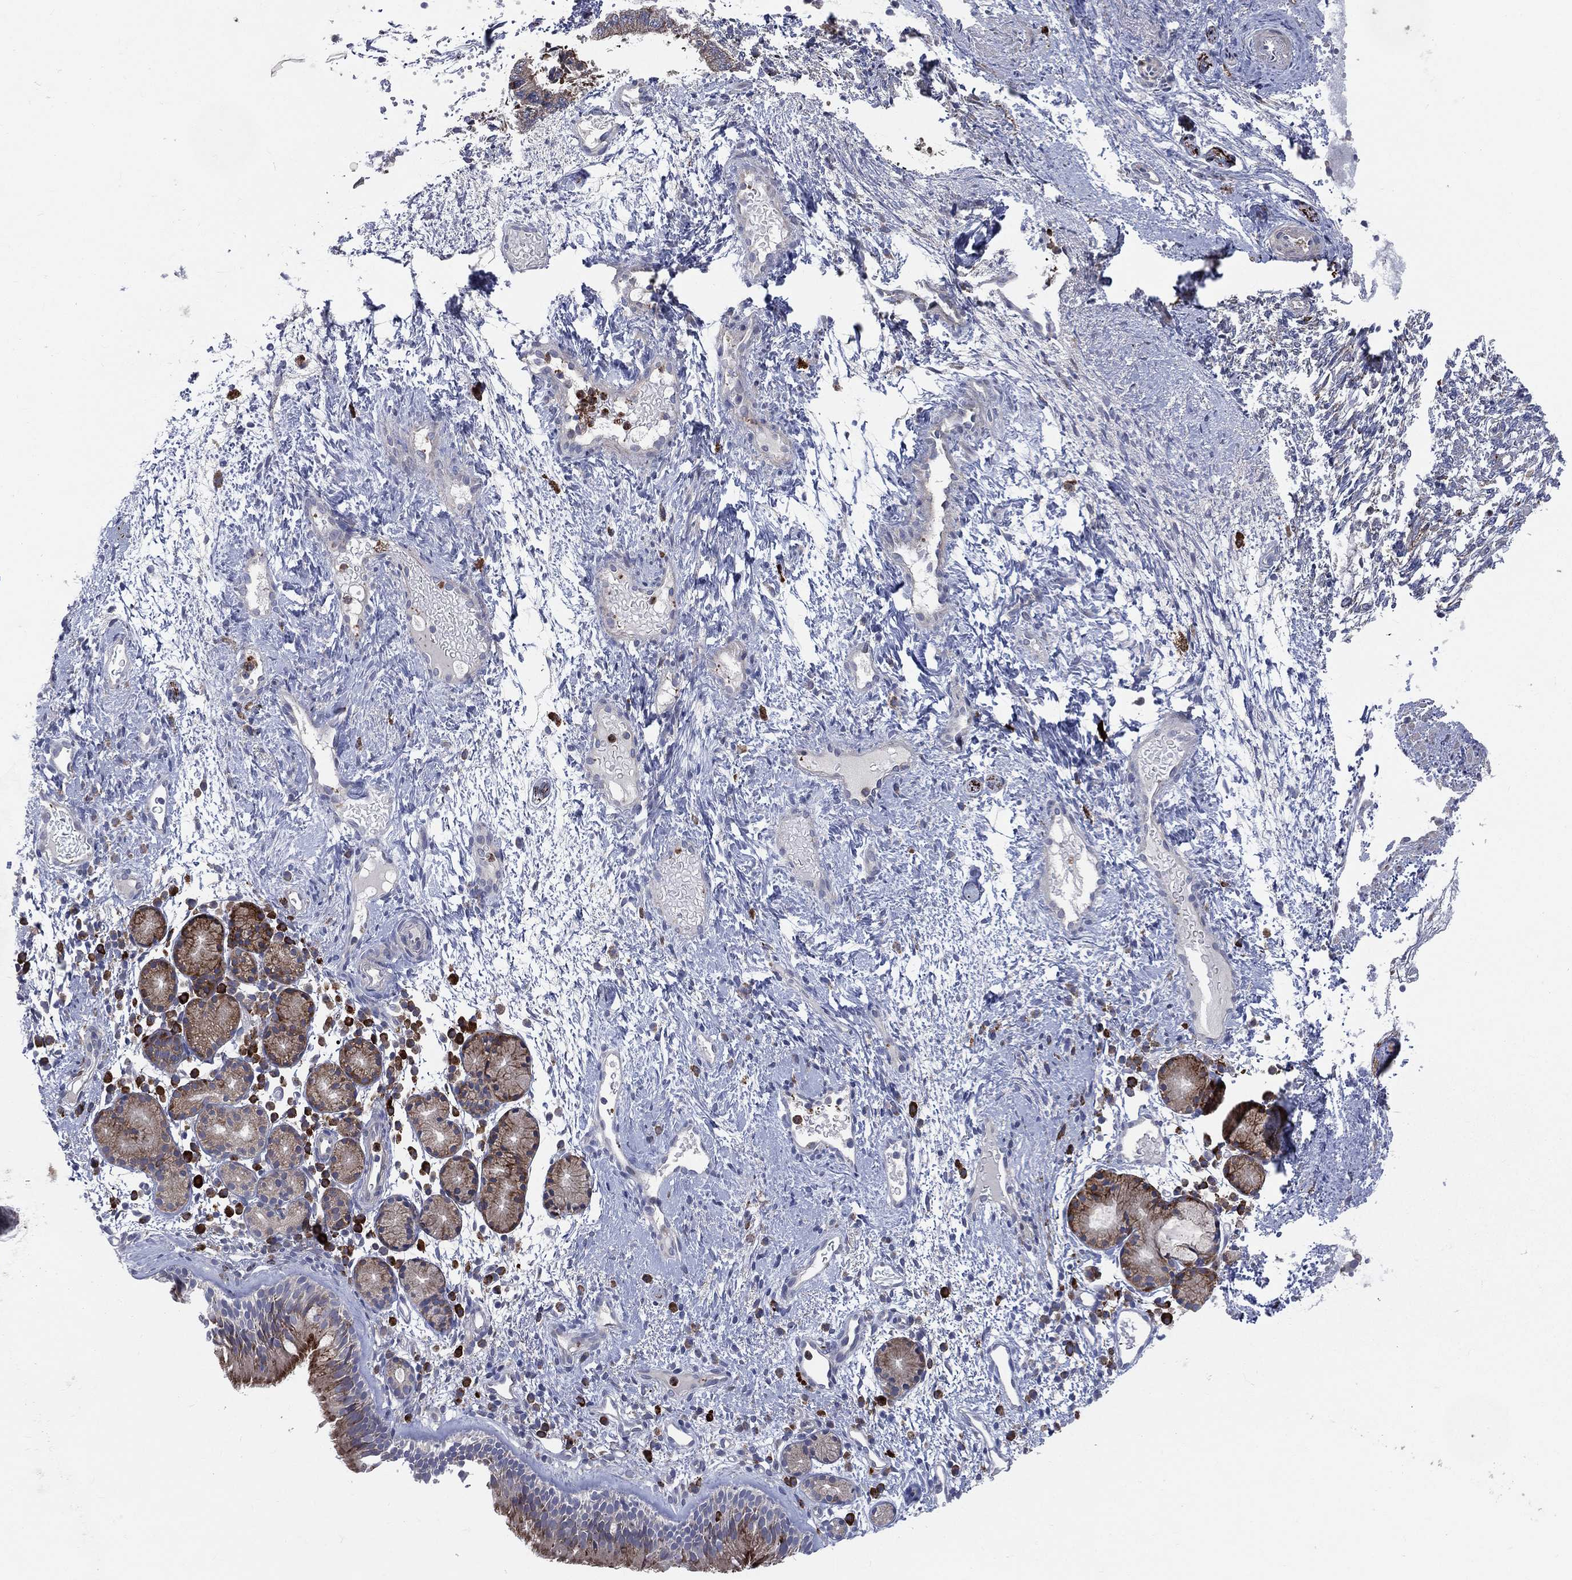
{"staining": {"intensity": "moderate", "quantity": "25%-75%", "location": "cytoplasmic/membranous"}, "tissue": "nasopharynx", "cell_type": "Respiratory epithelial cells", "image_type": "normal", "snomed": [{"axis": "morphology", "description": "Normal tissue, NOS"}, {"axis": "morphology", "description": "Inflammation, NOS"}, {"axis": "topography", "description": "Nasopharynx"}], "caption": "Protein expression by immunohistochemistry (IHC) reveals moderate cytoplasmic/membranous positivity in about 25%-75% of respiratory epithelial cells in unremarkable nasopharynx.", "gene": "CCDC159", "patient": {"sex": "female", "age": 55}}